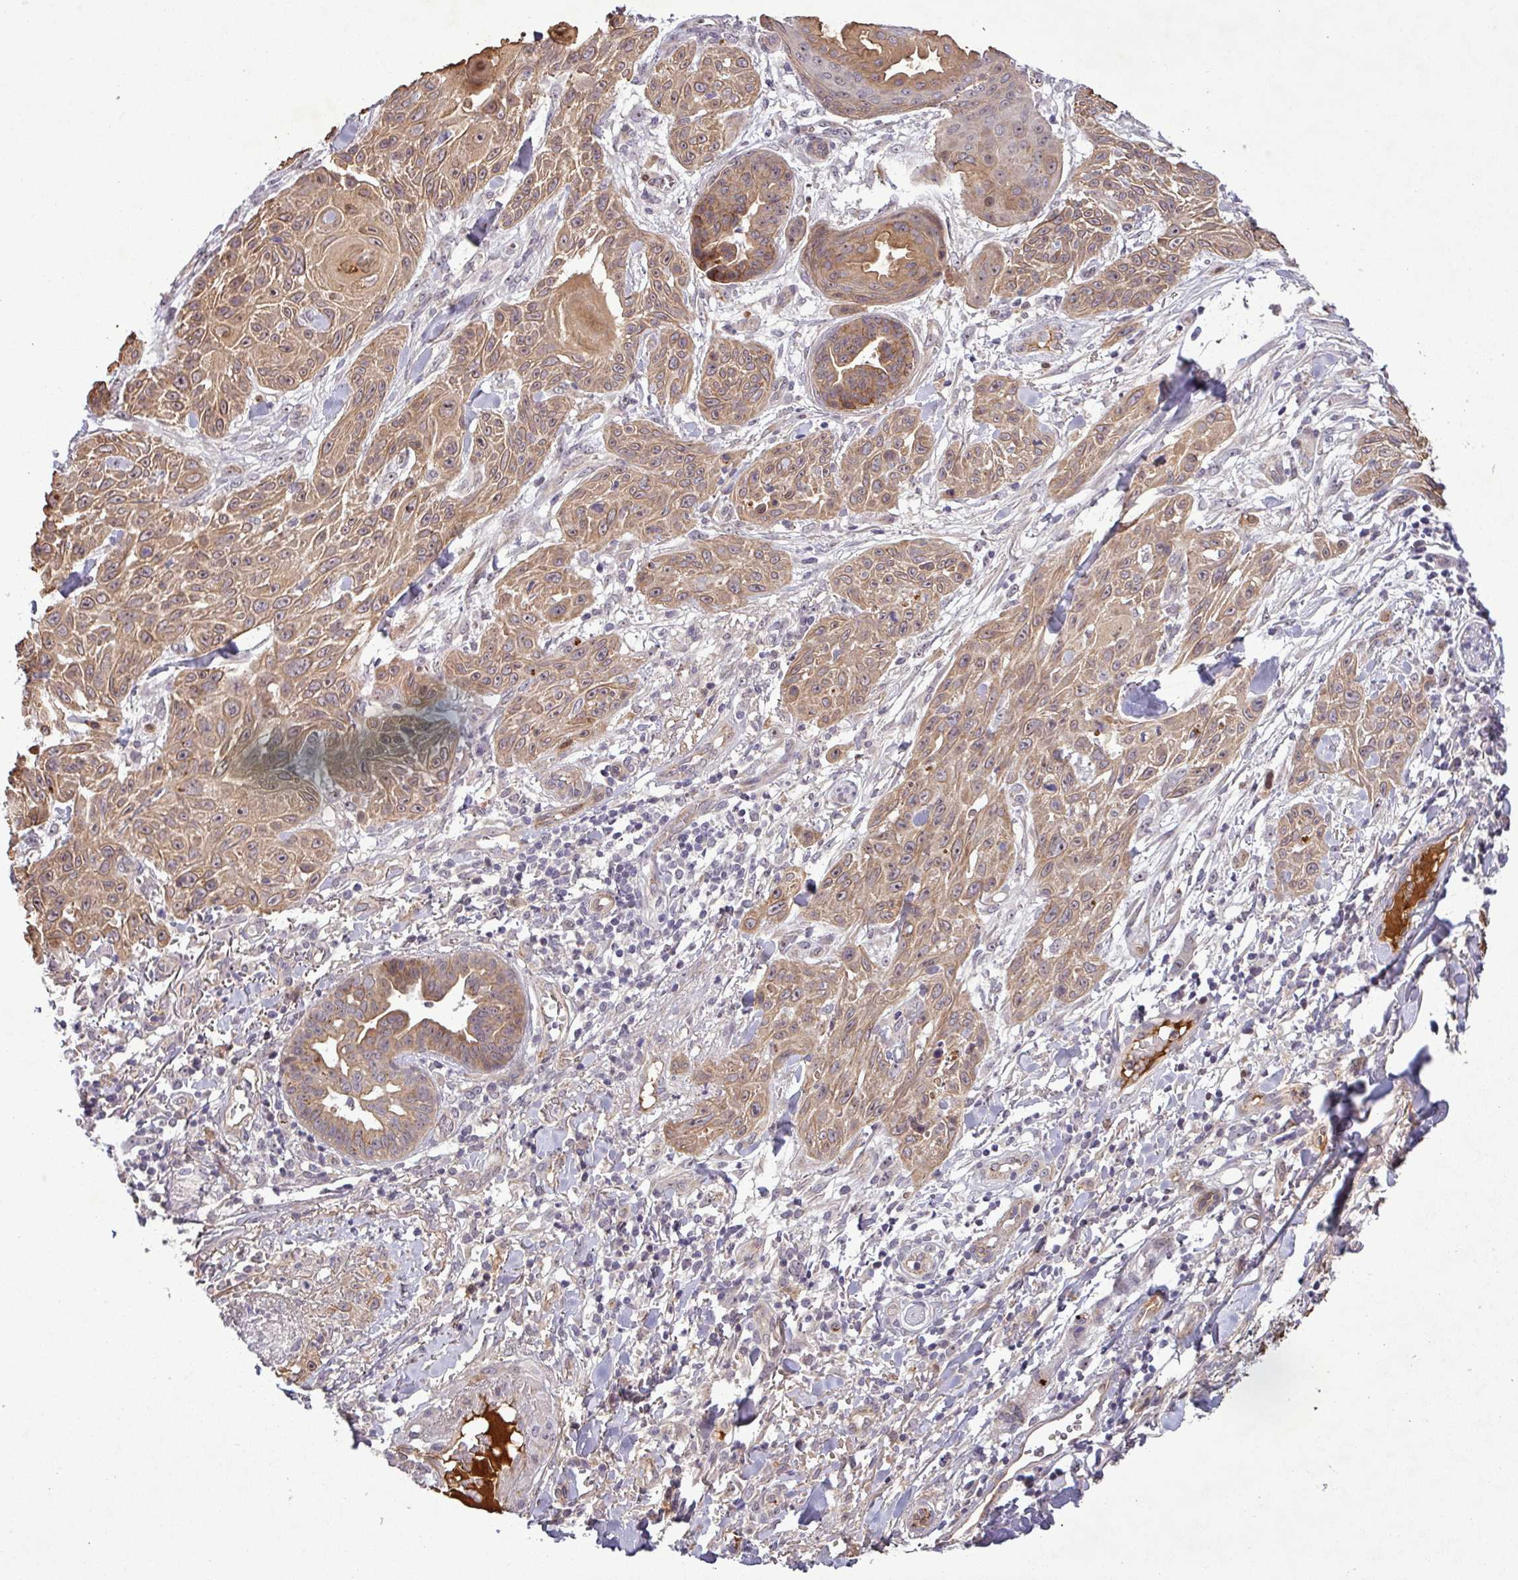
{"staining": {"intensity": "moderate", "quantity": ">75%", "location": "cytoplasmic/membranous,nuclear"}, "tissue": "skin cancer", "cell_type": "Tumor cells", "image_type": "cancer", "snomed": [{"axis": "morphology", "description": "Squamous cell carcinoma, NOS"}, {"axis": "topography", "description": "Skin"}], "caption": "Protein analysis of skin squamous cell carcinoma tissue exhibits moderate cytoplasmic/membranous and nuclear staining in approximately >75% of tumor cells.", "gene": "PCDH1", "patient": {"sex": "male", "age": 86}}